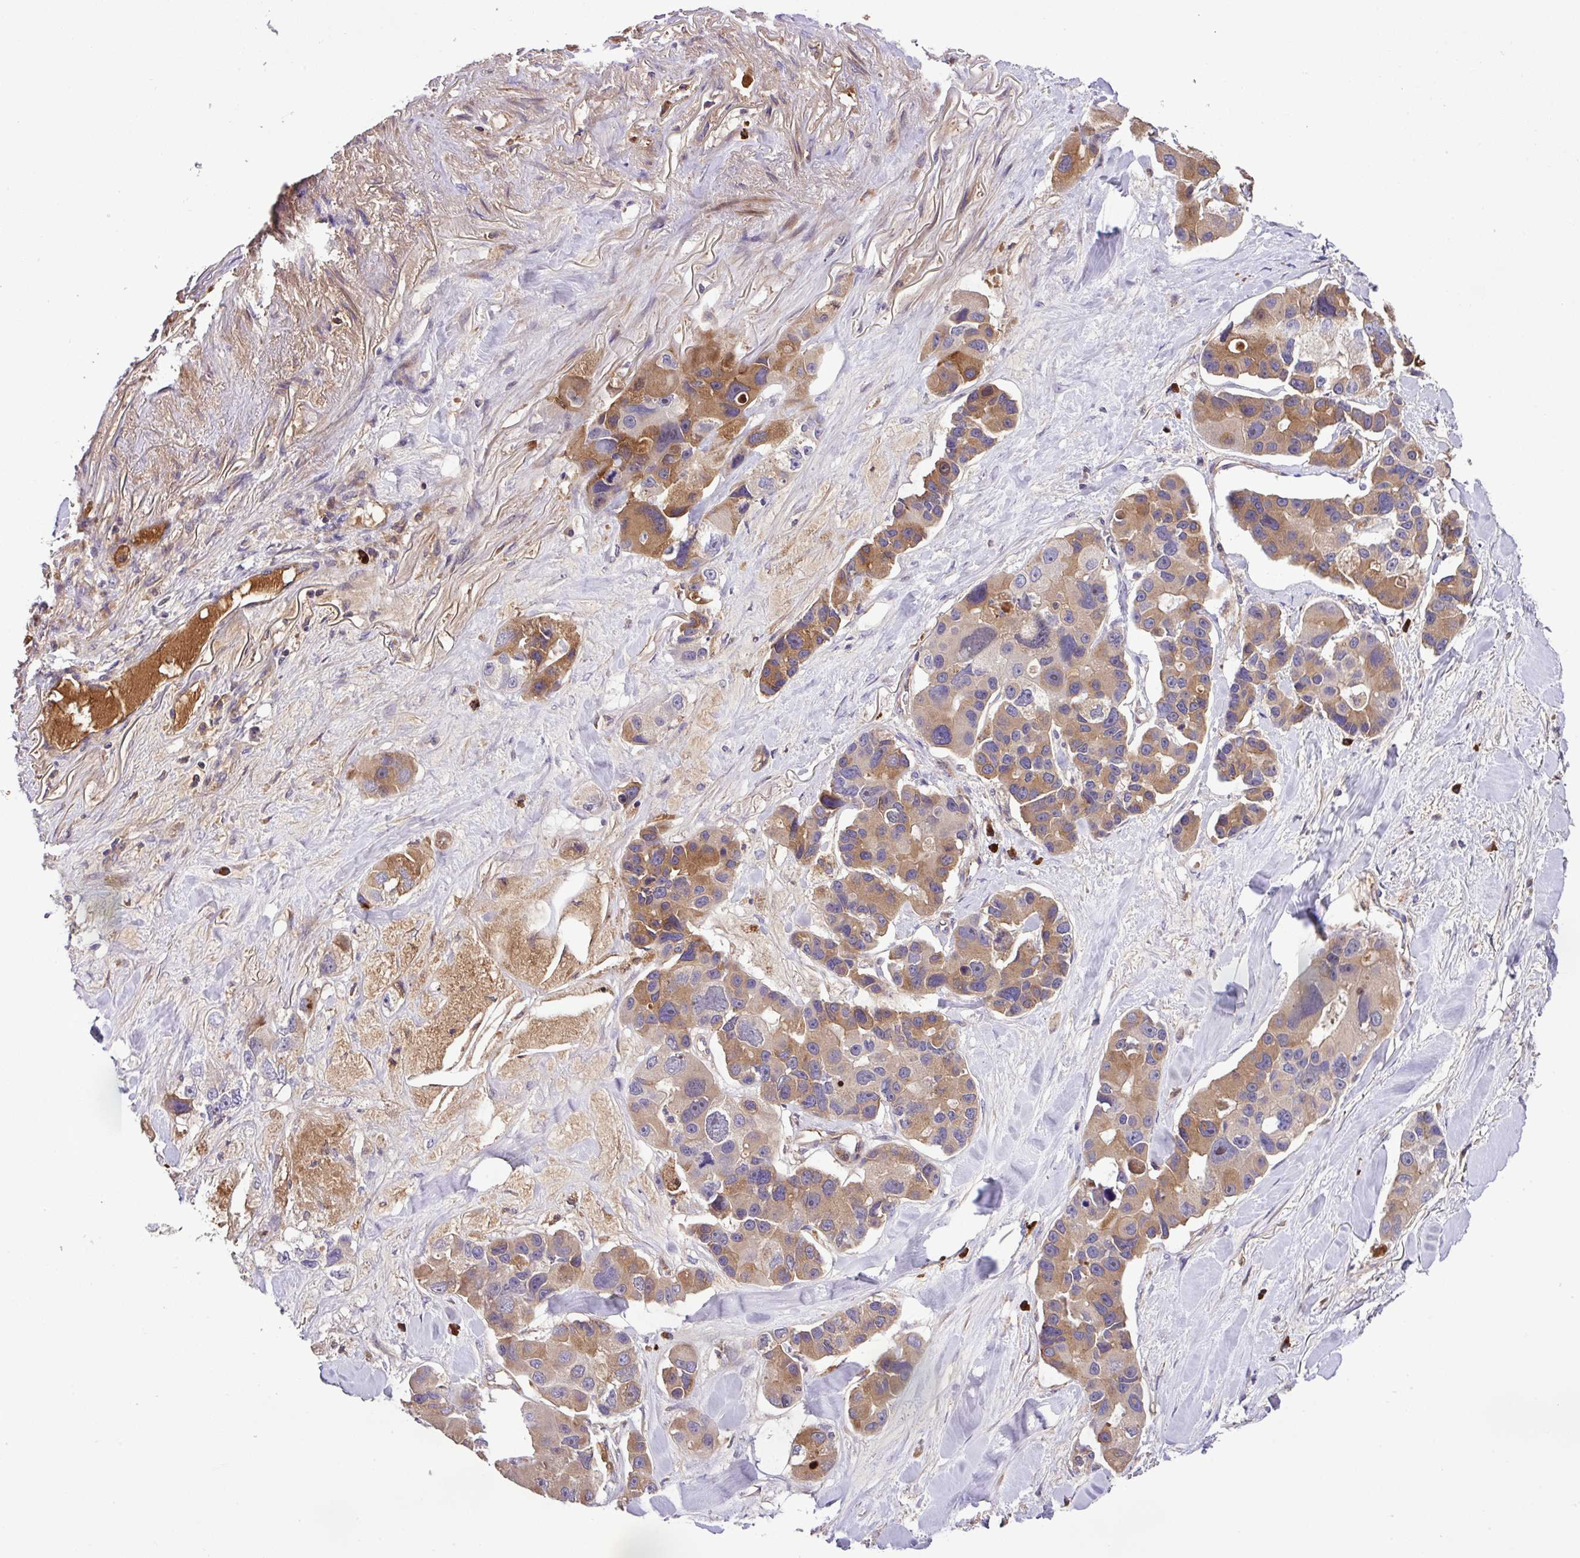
{"staining": {"intensity": "moderate", "quantity": "25%-75%", "location": "cytoplasmic/membranous"}, "tissue": "lung cancer", "cell_type": "Tumor cells", "image_type": "cancer", "snomed": [{"axis": "morphology", "description": "Adenocarcinoma, NOS"}, {"axis": "topography", "description": "Lung"}], "caption": "IHC histopathology image of adenocarcinoma (lung) stained for a protein (brown), which exhibits medium levels of moderate cytoplasmic/membranous positivity in approximately 25%-75% of tumor cells.", "gene": "ZNF266", "patient": {"sex": "female", "age": 54}}